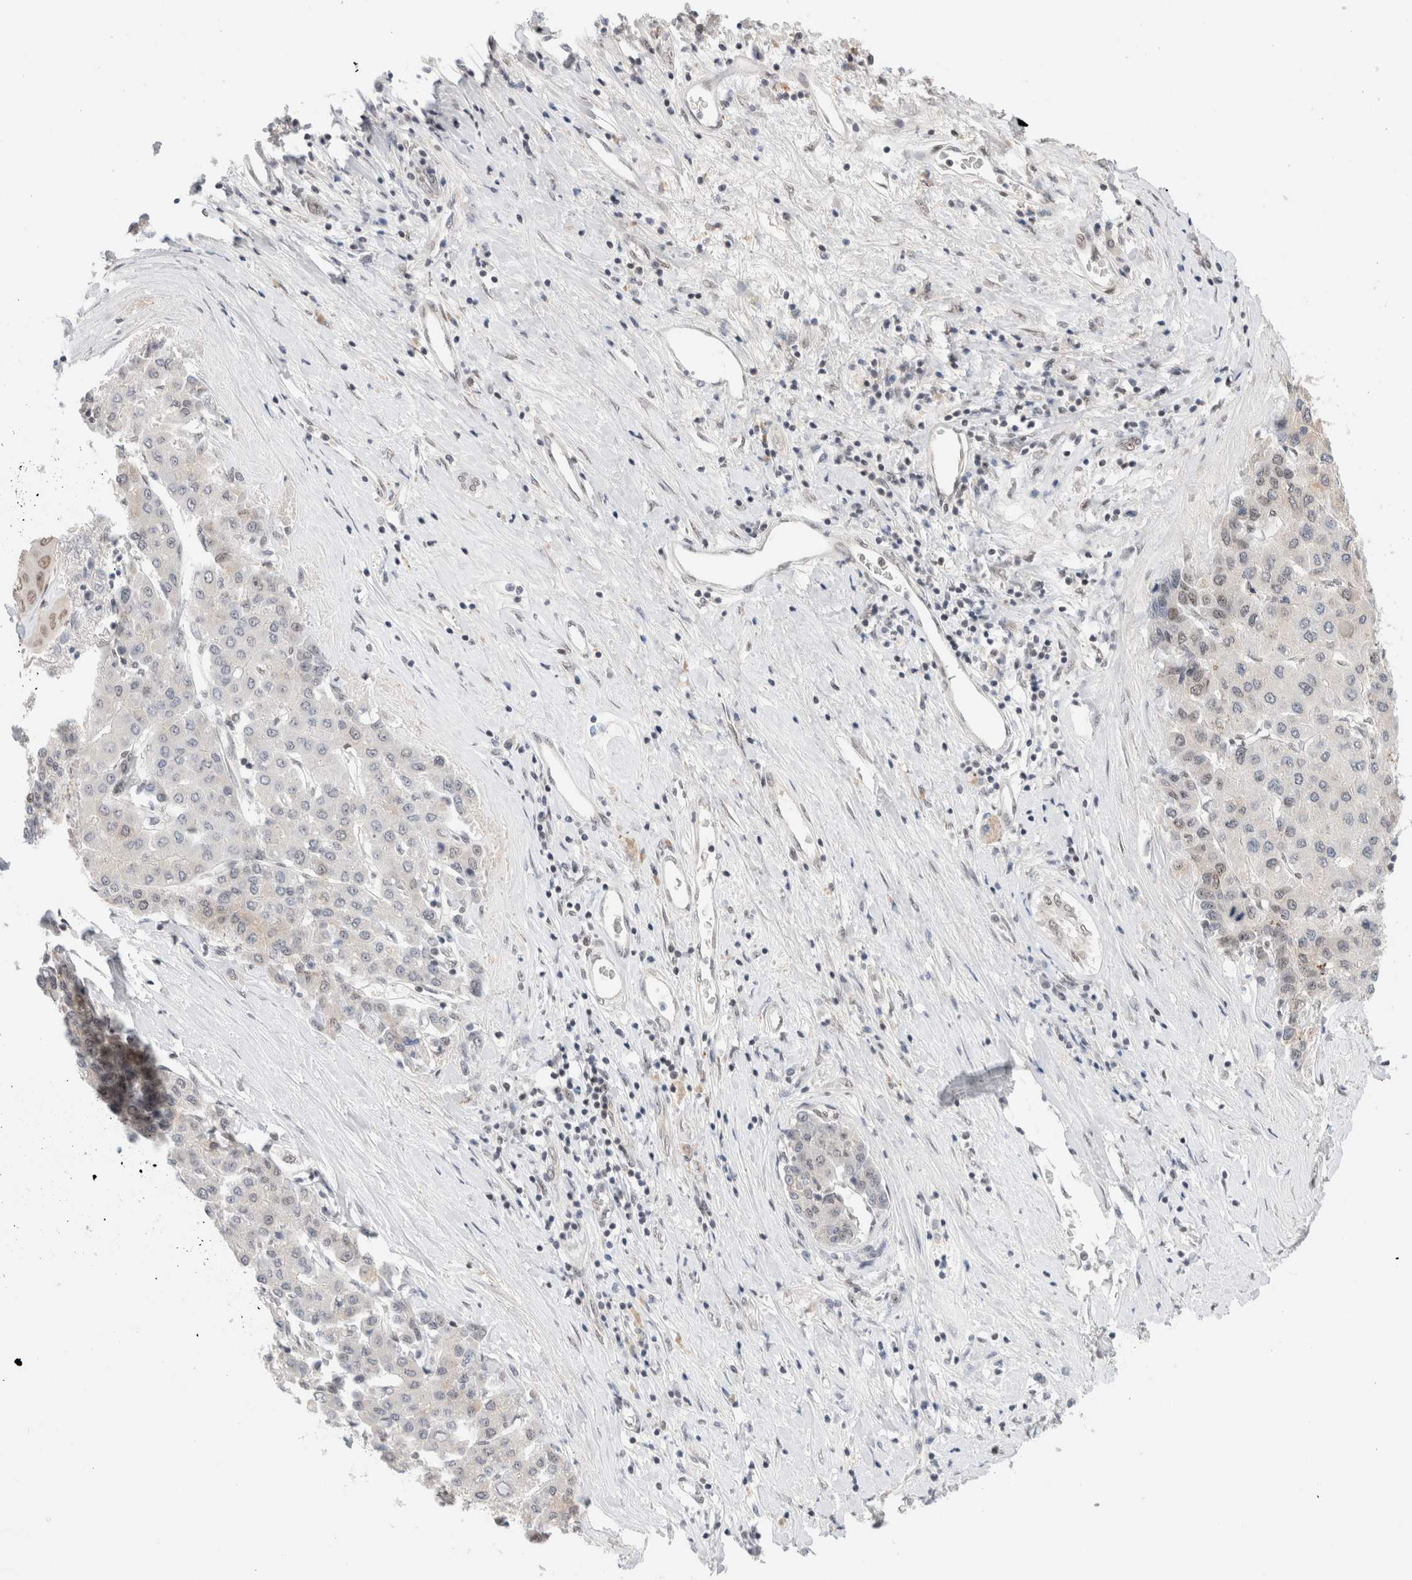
{"staining": {"intensity": "negative", "quantity": "none", "location": "none"}, "tissue": "liver cancer", "cell_type": "Tumor cells", "image_type": "cancer", "snomed": [{"axis": "morphology", "description": "Carcinoma, Hepatocellular, NOS"}, {"axis": "topography", "description": "Liver"}], "caption": "High magnification brightfield microscopy of liver cancer (hepatocellular carcinoma) stained with DAB (brown) and counterstained with hematoxylin (blue): tumor cells show no significant staining.", "gene": "GATAD2A", "patient": {"sex": "male", "age": 65}}